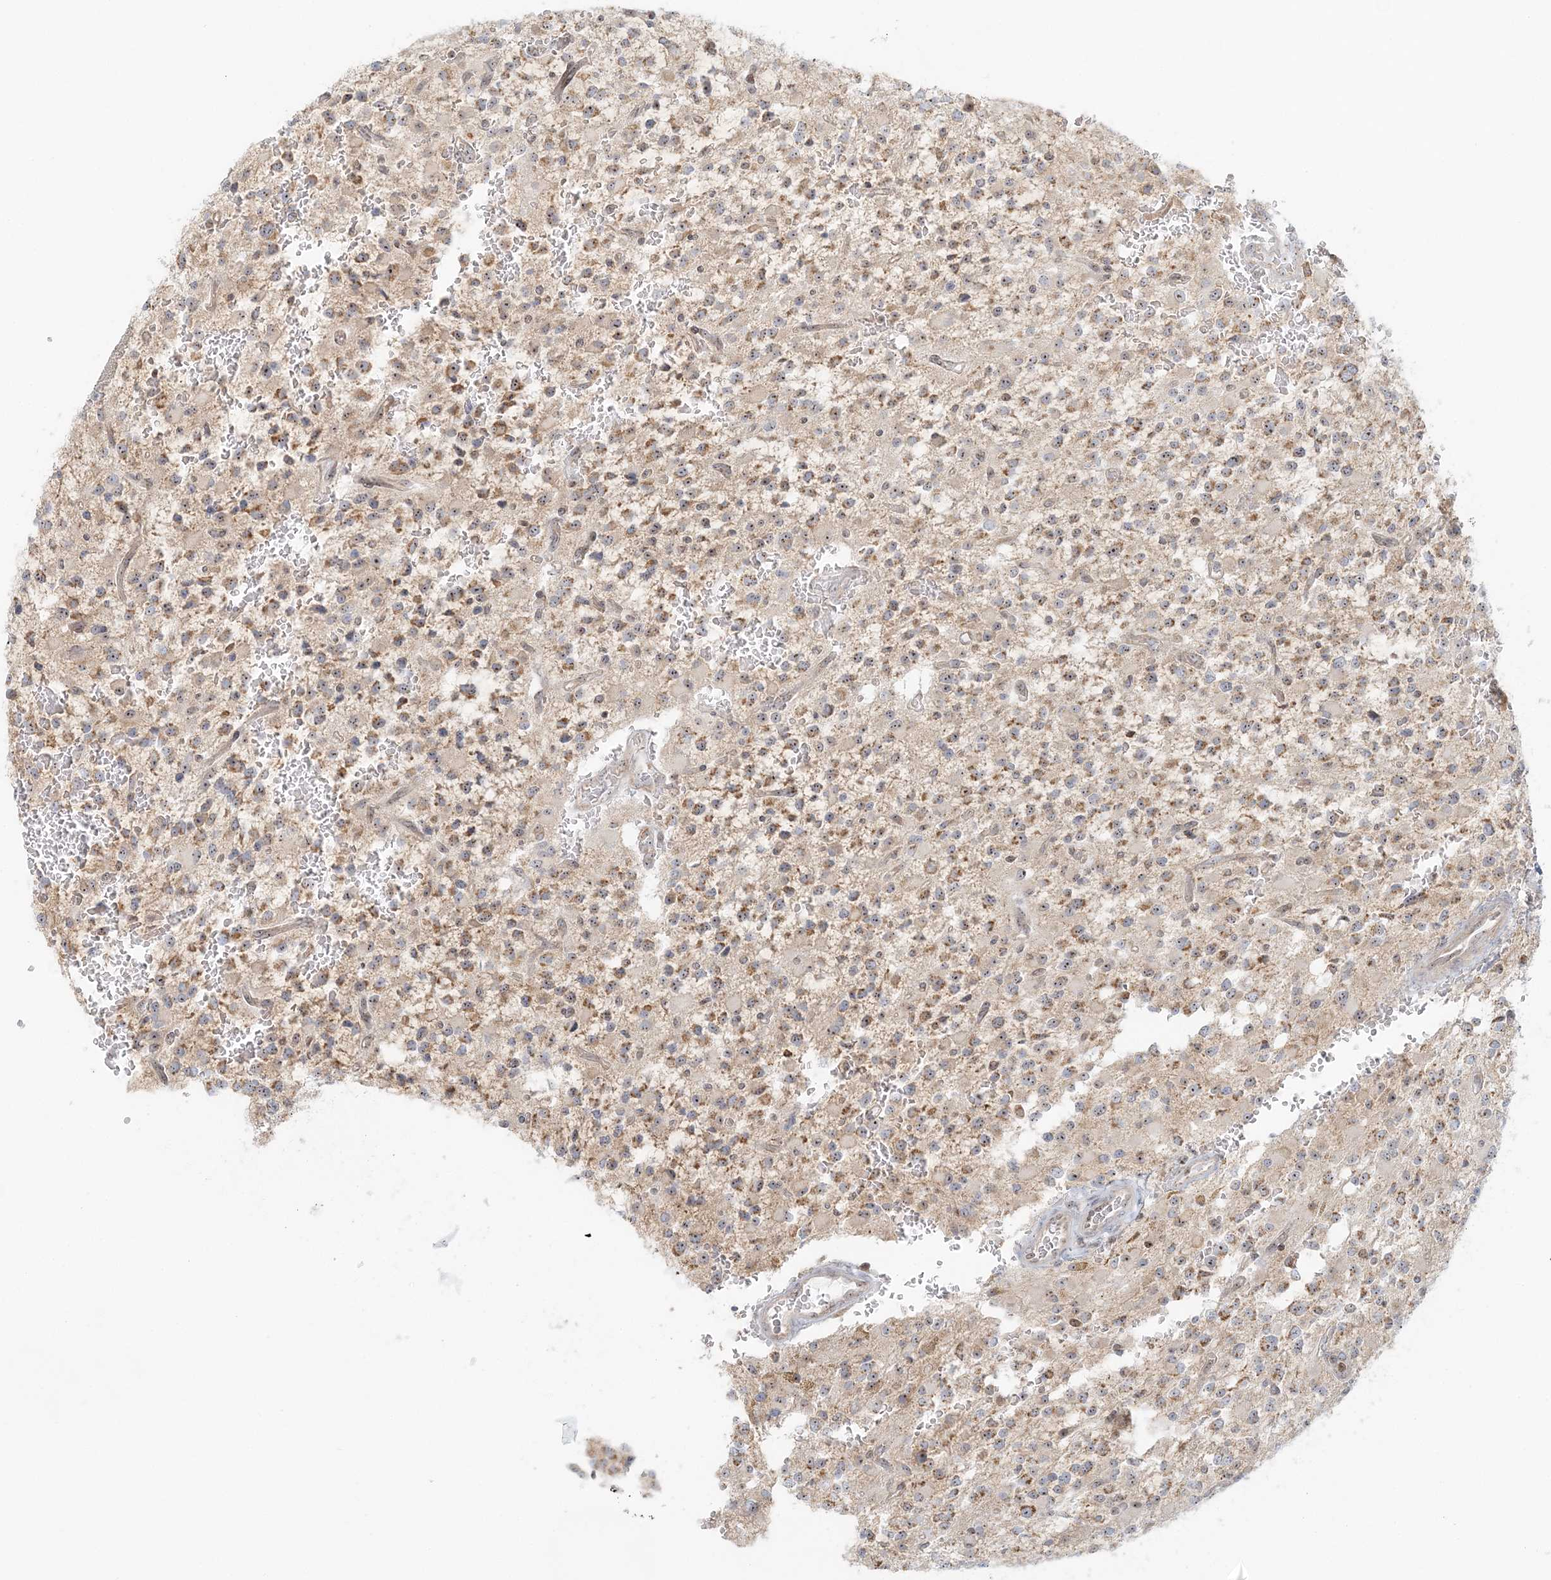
{"staining": {"intensity": "moderate", "quantity": "25%-75%", "location": "nuclear"}, "tissue": "glioma", "cell_type": "Tumor cells", "image_type": "cancer", "snomed": [{"axis": "morphology", "description": "Glioma, malignant, High grade"}, {"axis": "topography", "description": "Brain"}], "caption": "Glioma stained with immunohistochemistry exhibits moderate nuclear expression in about 25%-75% of tumor cells.", "gene": "UBE2F", "patient": {"sex": "male", "age": 34}}